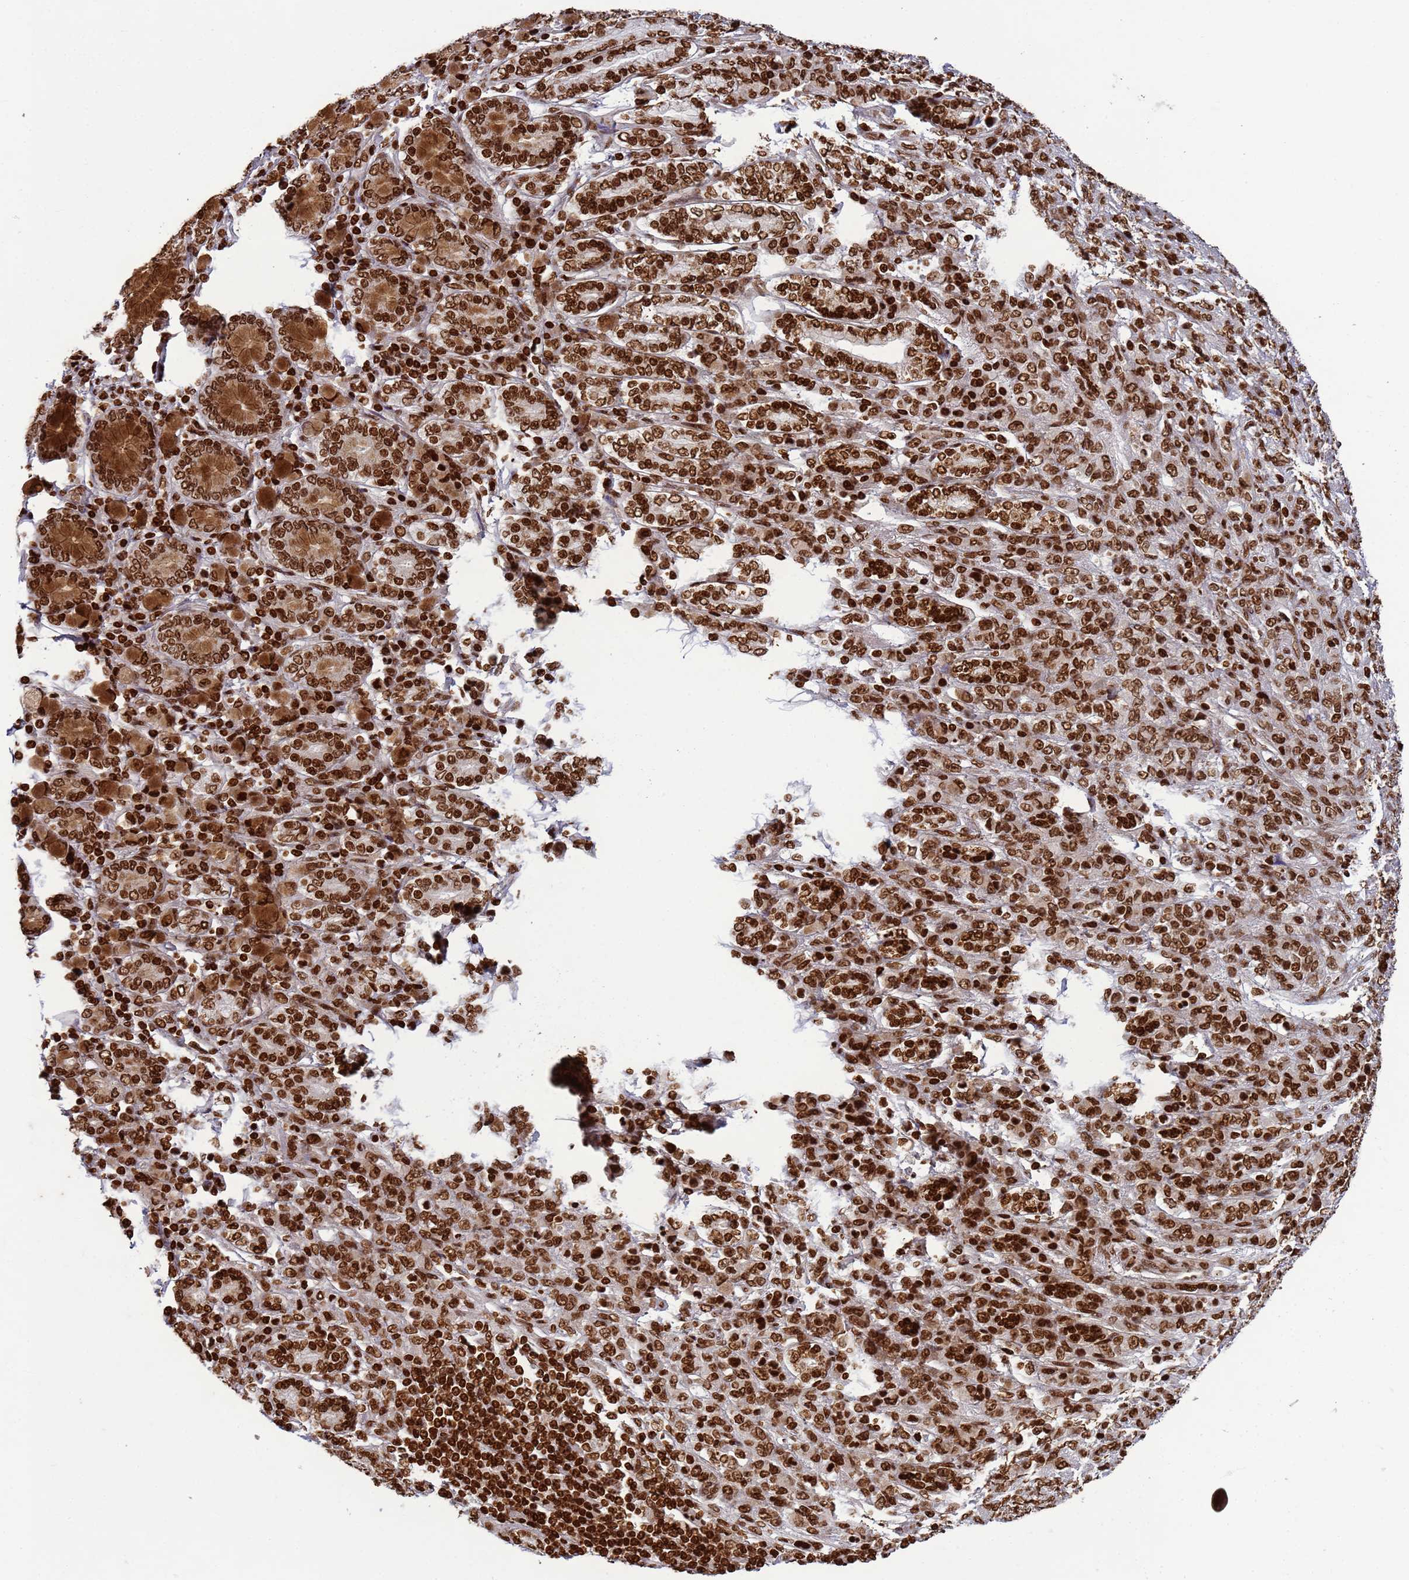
{"staining": {"intensity": "strong", "quantity": ">75%", "location": "nuclear"}, "tissue": "stomach cancer", "cell_type": "Tumor cells", "image_type": "cancer", "snomed": [{"axis": "morphology", "description": "Adenocarcinoma, NOS"}, {"axis": "topography", "description": "Stomach"}], "caption": "A high-resolution histopathology image shows immunohistochemistry staining of stomach cancer, which shows strong nuclear staining in about >75% of tumor cells.", "gene": "H3-3B", "patient": {"sex": "female", "age": 79}}